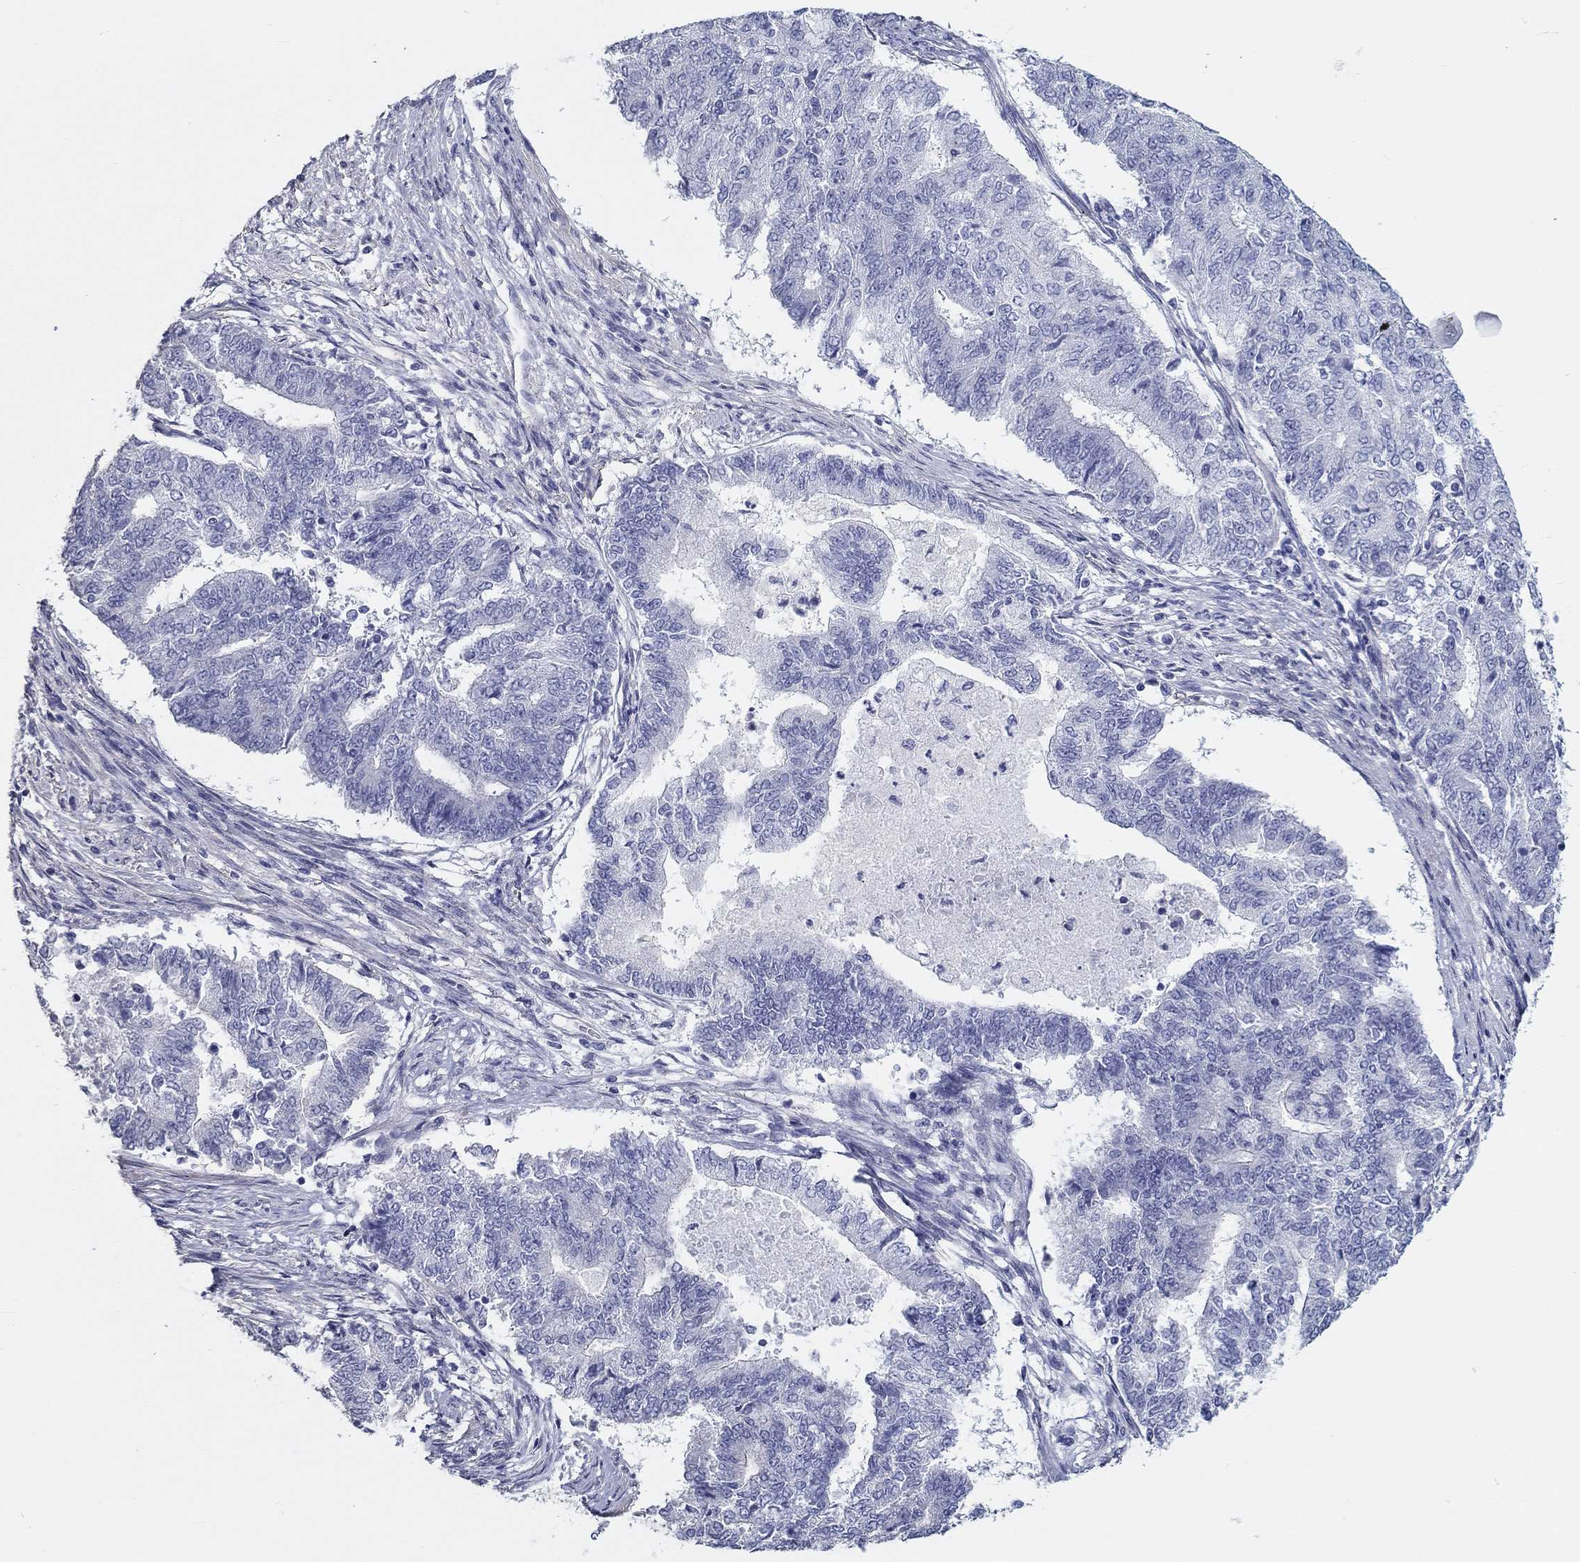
{"staining": {"intensity": "negative", "quantity": "none", "location": "none"}, "tissue": "endometrial cancer", "cell_type": "Tumor cells", "image_type": "cancer", "snomed": [{"axis": "morphology", "description": "Adenocarcinoma, NOS"}, {"axis": "topography", "description": "Endometrium"}], "caption": "This image is of endometrial cancer (adenocarcinoma) stained with IHC to label a protein in brown with the nuclei are counter-stained blue. There is no staining in tumor cells.", "gene": "CRYGD", "patient": {"sex": "female", "age": 65}}